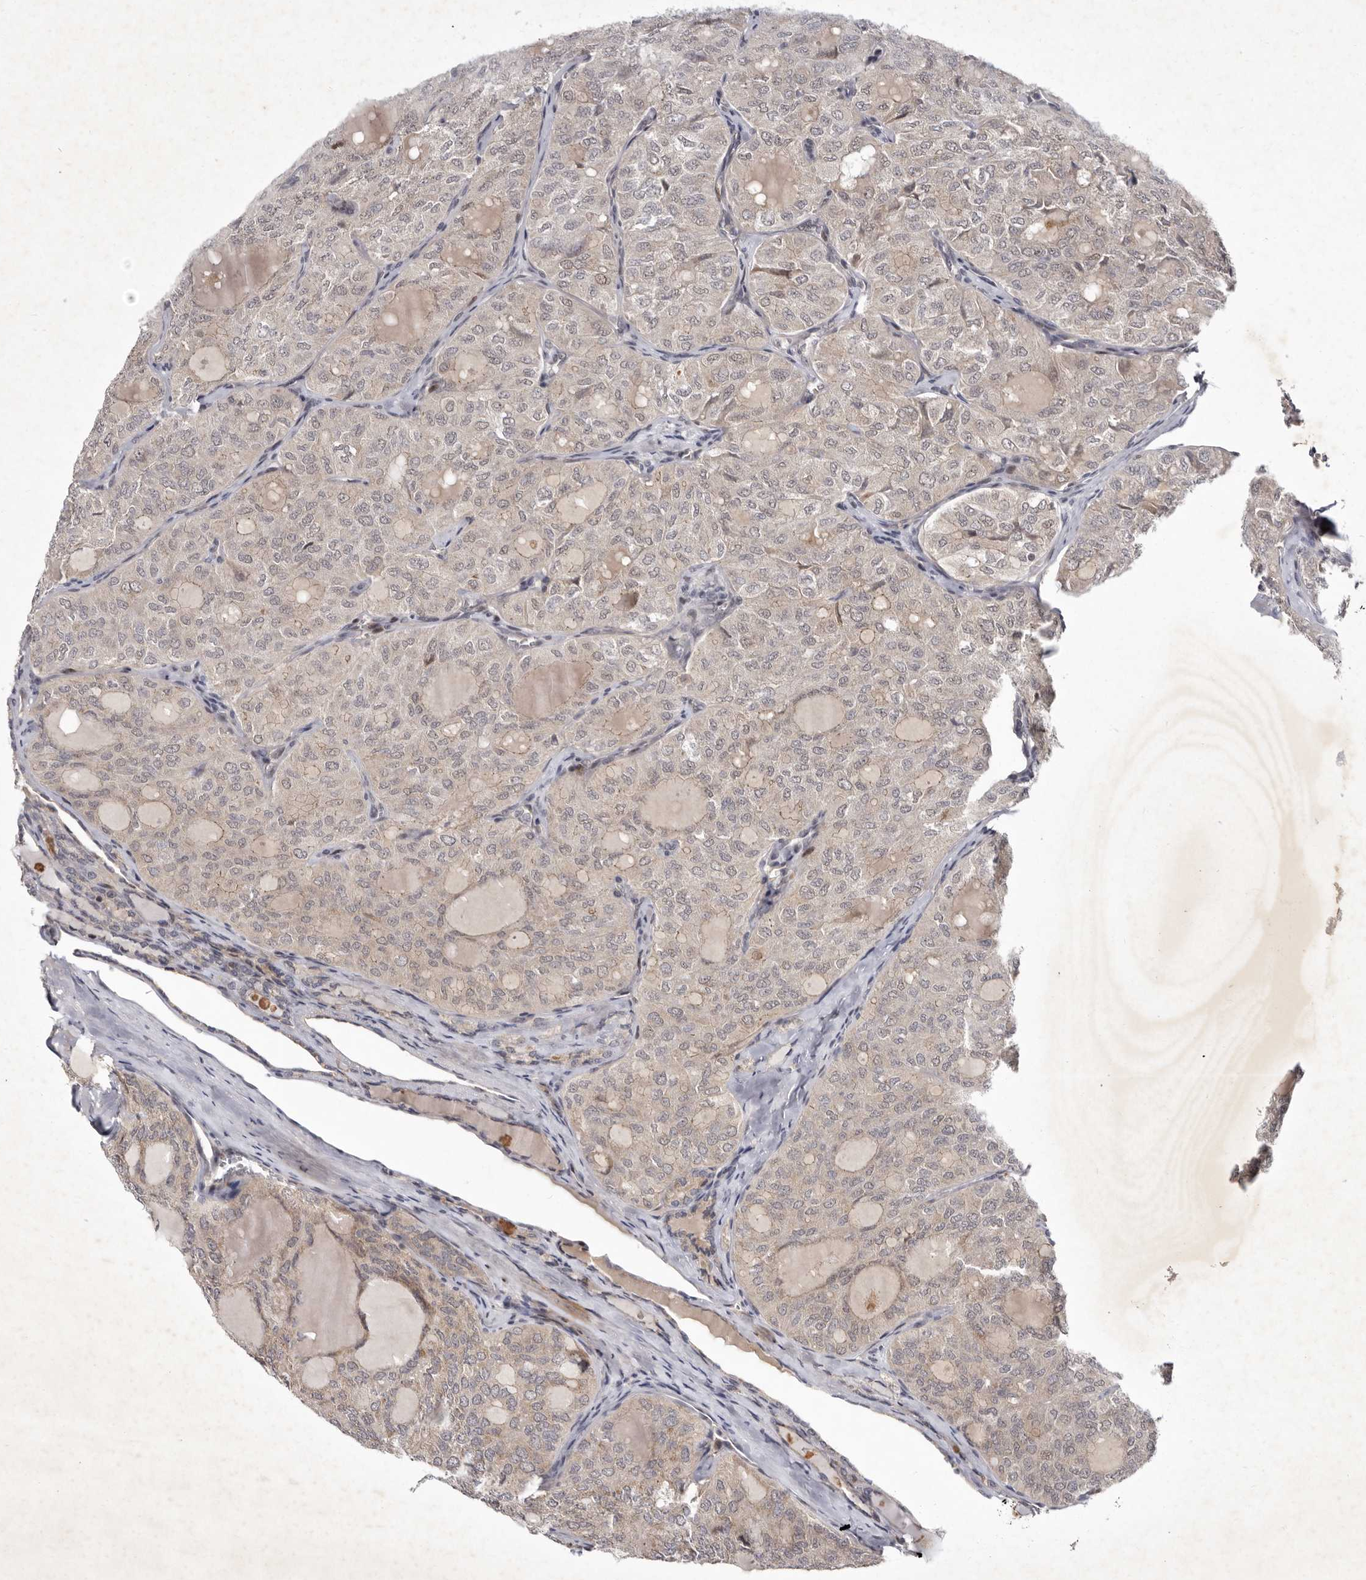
{"staining": {"intensity": "weak", "quantity": ">75%", "location": "cytoplasmic/membranous"}, "tissue": "thyroid cancer", "cell_type": "Tumor cells", "image_type": "cancer", "snomed": [{"axis": "morphology", "description": "Follicular adenoma carcinoma, NOS"}, {"axis": "topography", "description": "Thyroid gland"}], "caption": "Thyroid follicular adenoma carcinoma tissue shows weak cytoplasmic/membranous staining in about >75% of tumor cells", "gene": "ABL1", "patient": {"sex": "male", "age": 75}}